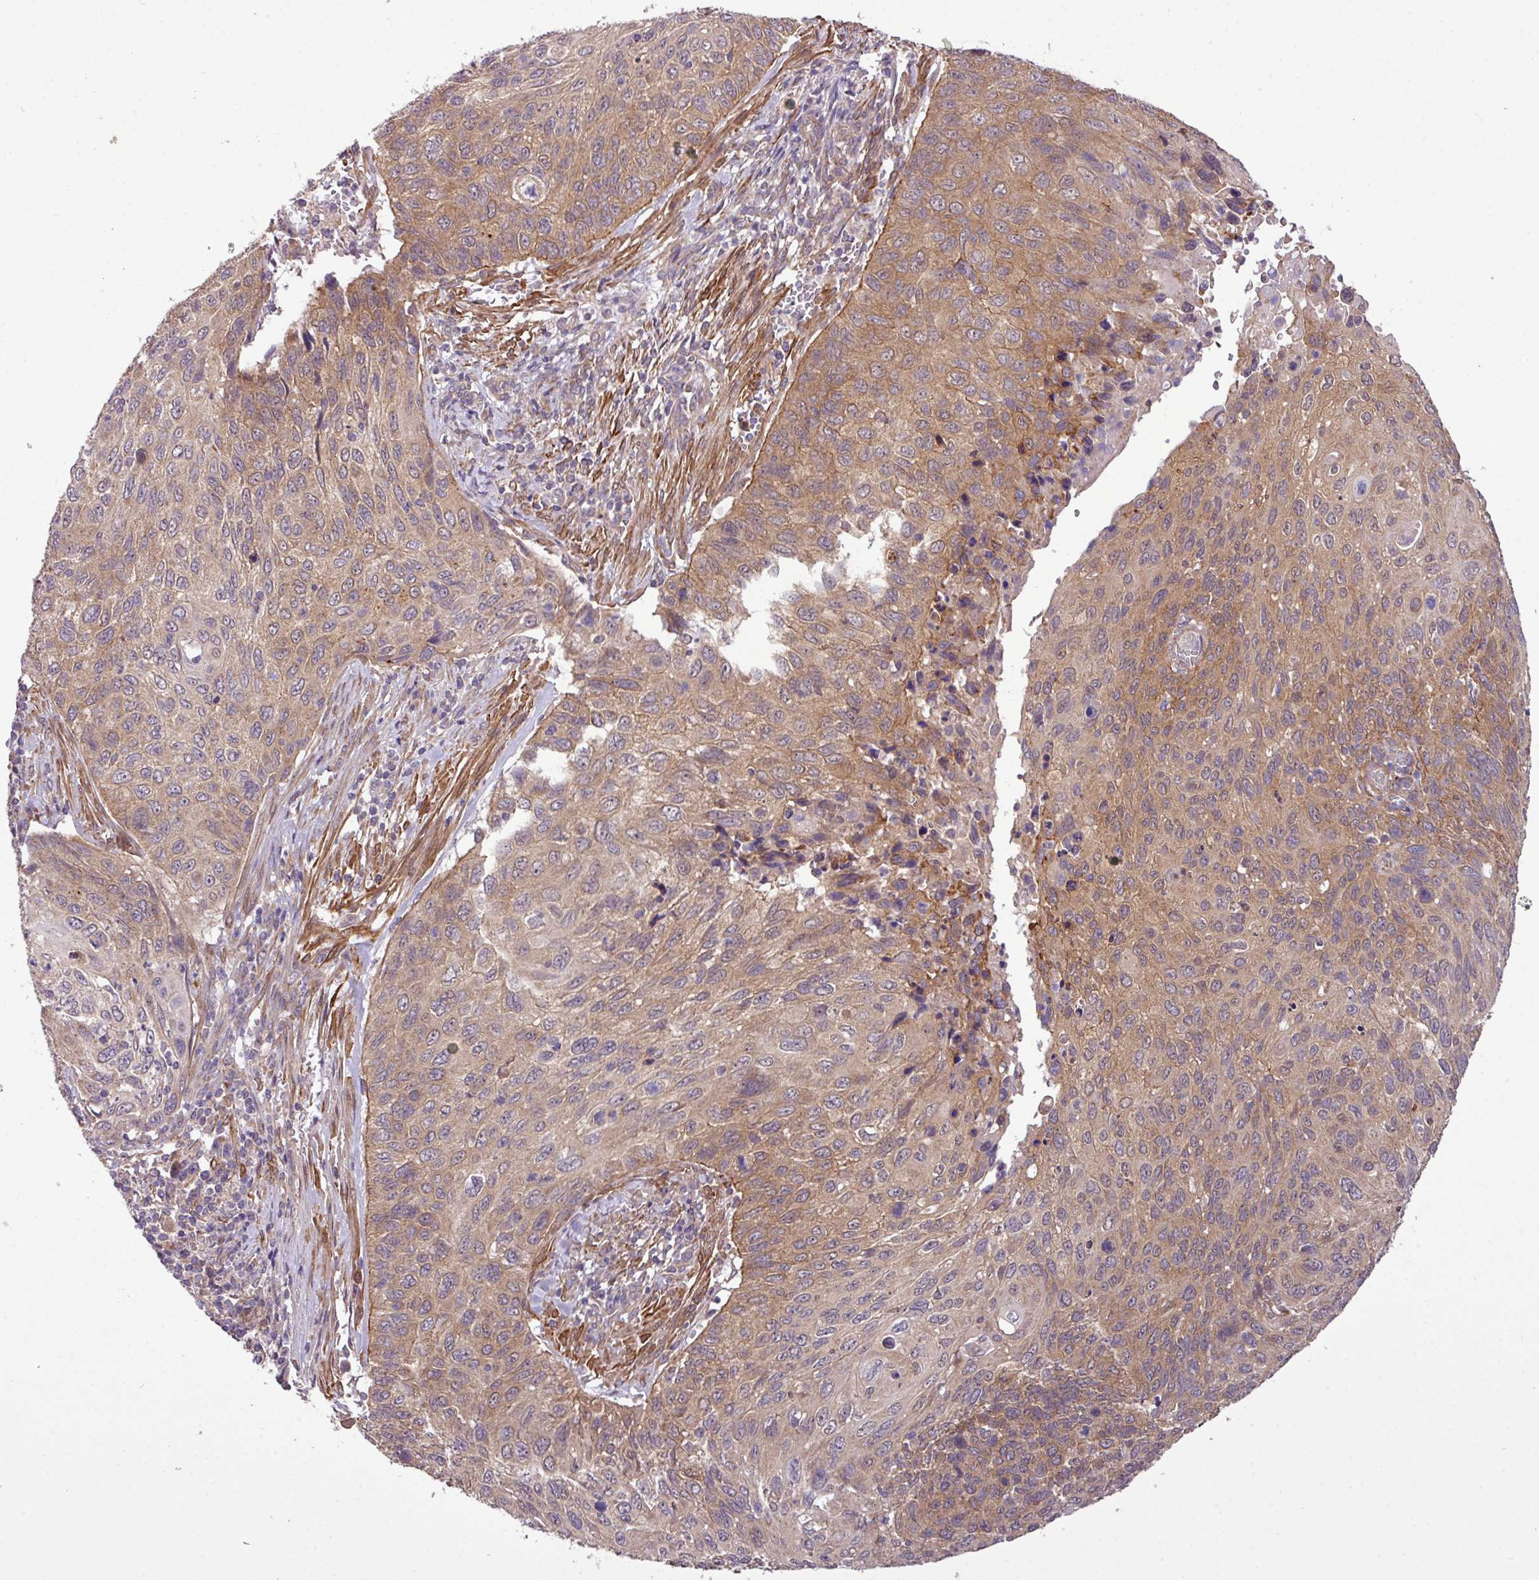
{"staining": {"intensity": "moderate", "quantity": ">75%", "location": "cytoplasmic/membranous"}, "tissue": "cervical cancer", "cell_type": "Tumor cells", "image_type": "cancer", "snomed": [{"axis": "morphology", "description": "Squamous cell carcinoma, NOS"}, {"axis": "topography", "description": "Cervix"}], "caption": "A brown stain labels moderate cytoplasmic/membranous positivity of a protein in squamous cell carcinoma (cervical) tumor cells. (IHC, brightfield microscopy, high magnification).", "gene": "XIAP", "patient": {"sex": "female", "age": 70}}